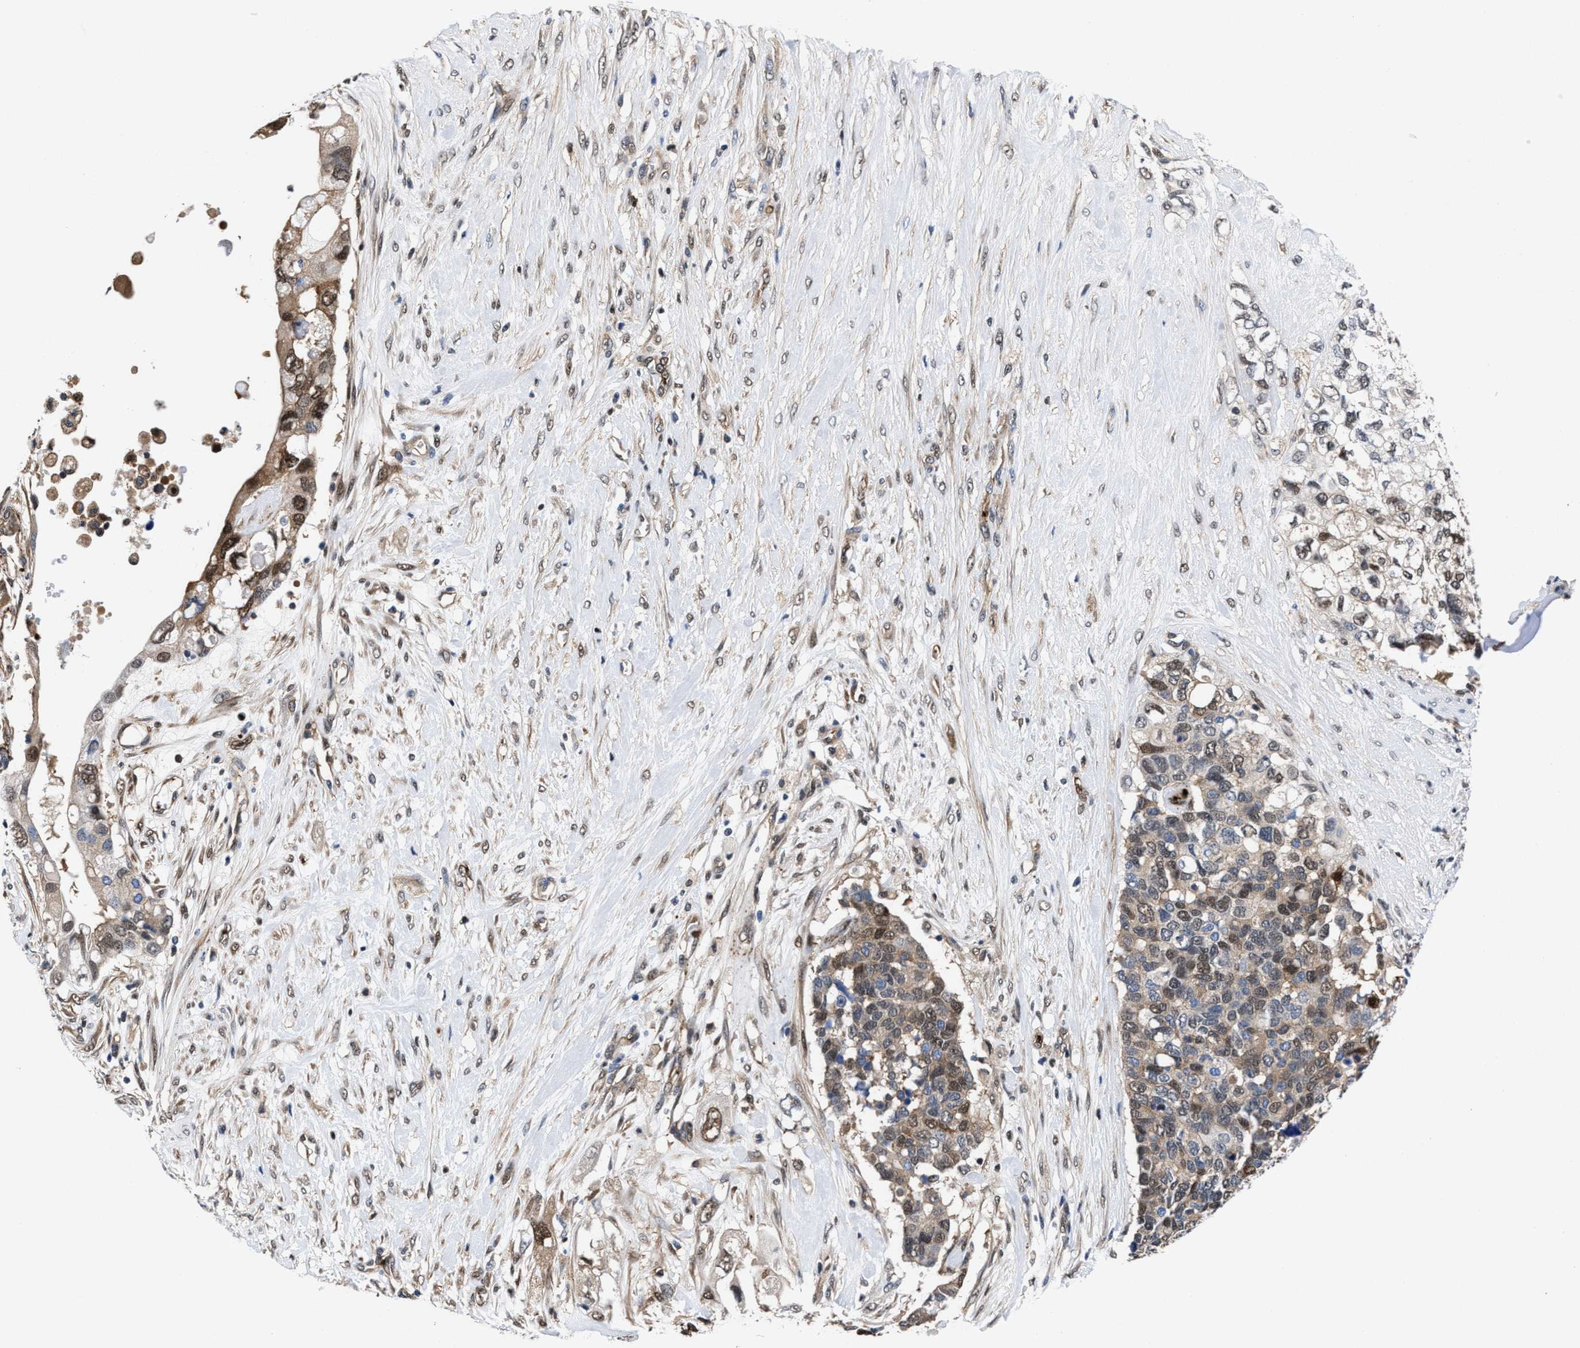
{"staining": {"intensity": "moderate", "quantity": "<25%", "location": "cytoplasmic/membranous,nuclear"}, "tissue": "pancreatic cancer", "cell_type": "Tumor cells", "image_type": "cancer", "snomed": [{"axis": "morphology", "description": "Adenocarcinoma, NOS"}, {"axis": "topography", "description": "Pancreas"}], "caption": "A low amount of moderate cytoplasmic/membranous and nuclear positivity is identified in about <25% of tumor cells in pancreatic cancer (adenocarcinoma) tissue. (DAB = brown stain, brightfield microscopy at high magnification).", "gene": "ACLY", "patient": {"sex": "female", "age": 56}}